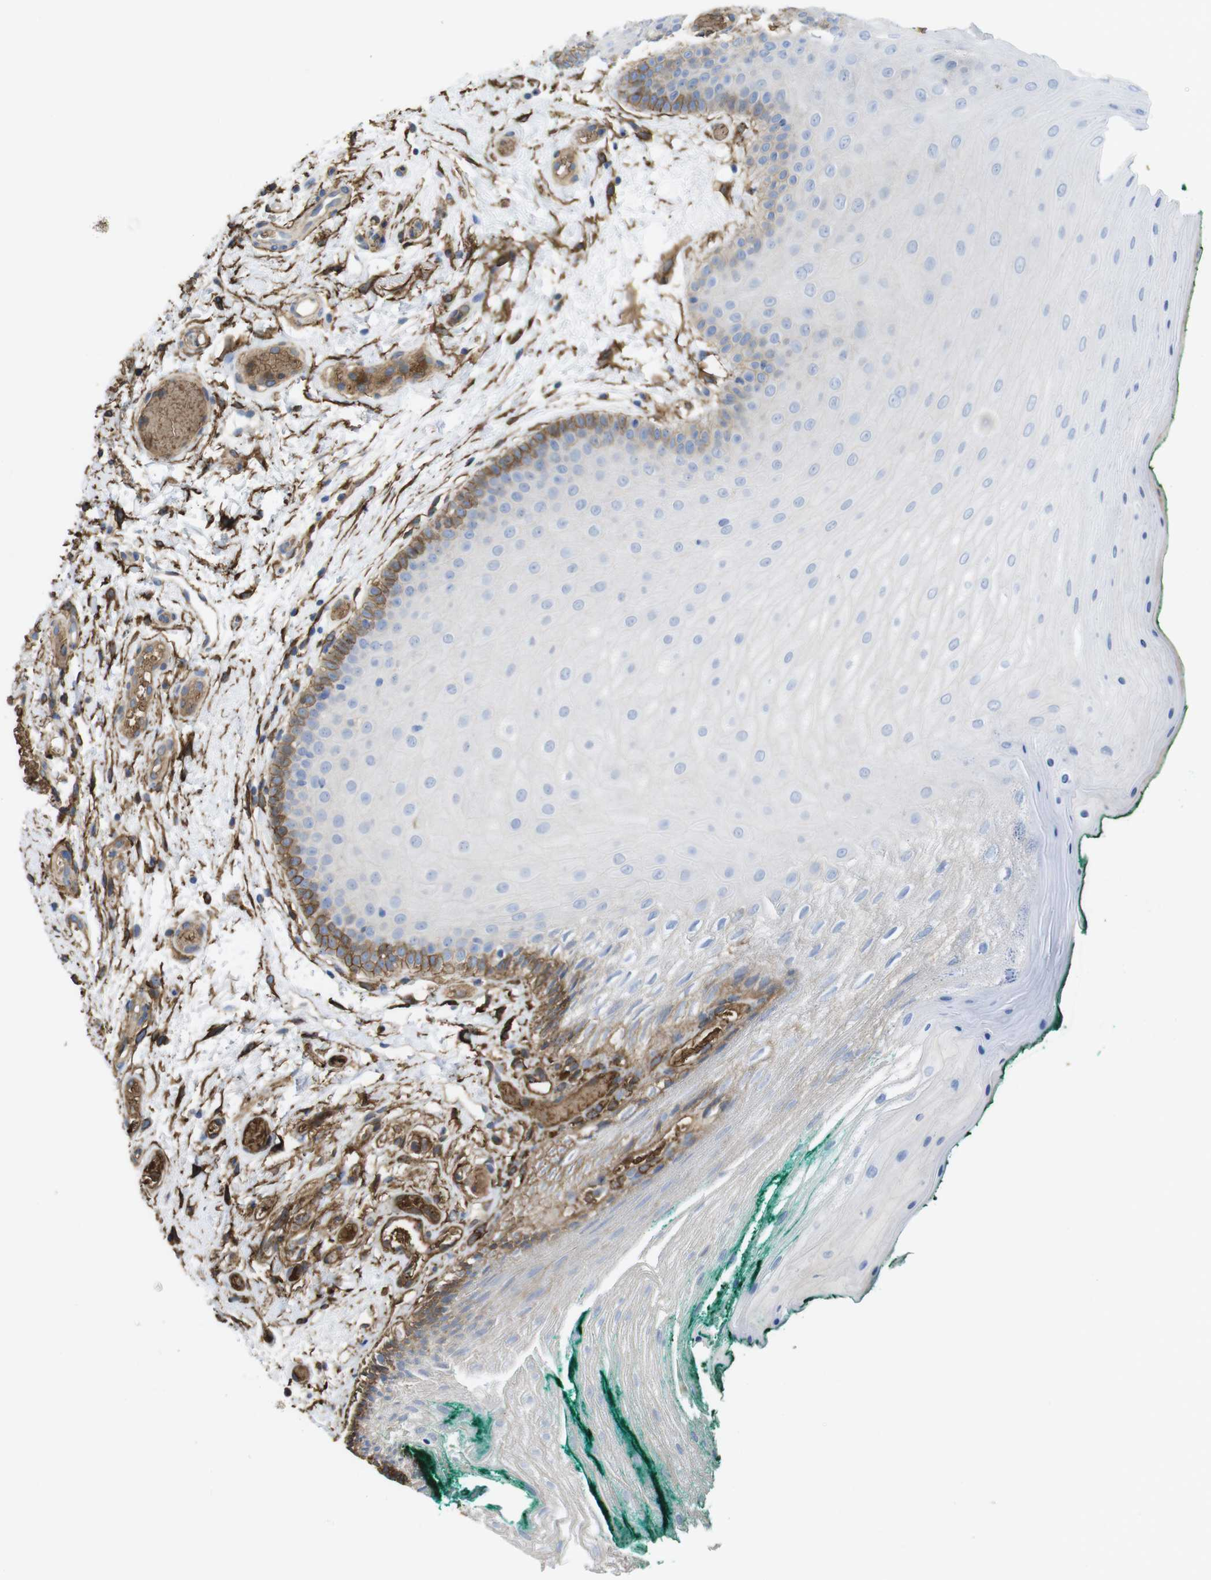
{"staining": {"intensity": "moderate", "quantity": "<25%", "location": "cytoplasmic/membranous"}, "tissue": "oral mucosa", "cell_type": "Squamous epithelial cells", "image_type": "normal", "snomed": [{"axis": "morphology", "description": "Normal tissue, NOS"}, {"axis": "topography", "description": "Skeletal muscle"}, {"axis": "topography", "description": "Oral tissue"}], "caption": "Immunohistochemical staining of benign oral mucosa reveals <25% levels of moderate cytoplasmic/membranous protein positivity in about <25% of squamous epithelial cells. The protein of interest is shown in brown color, while the nuclei are stained blue.", "gene": "CYBRD1", "patient": {"sex": "male", "age": 58}}